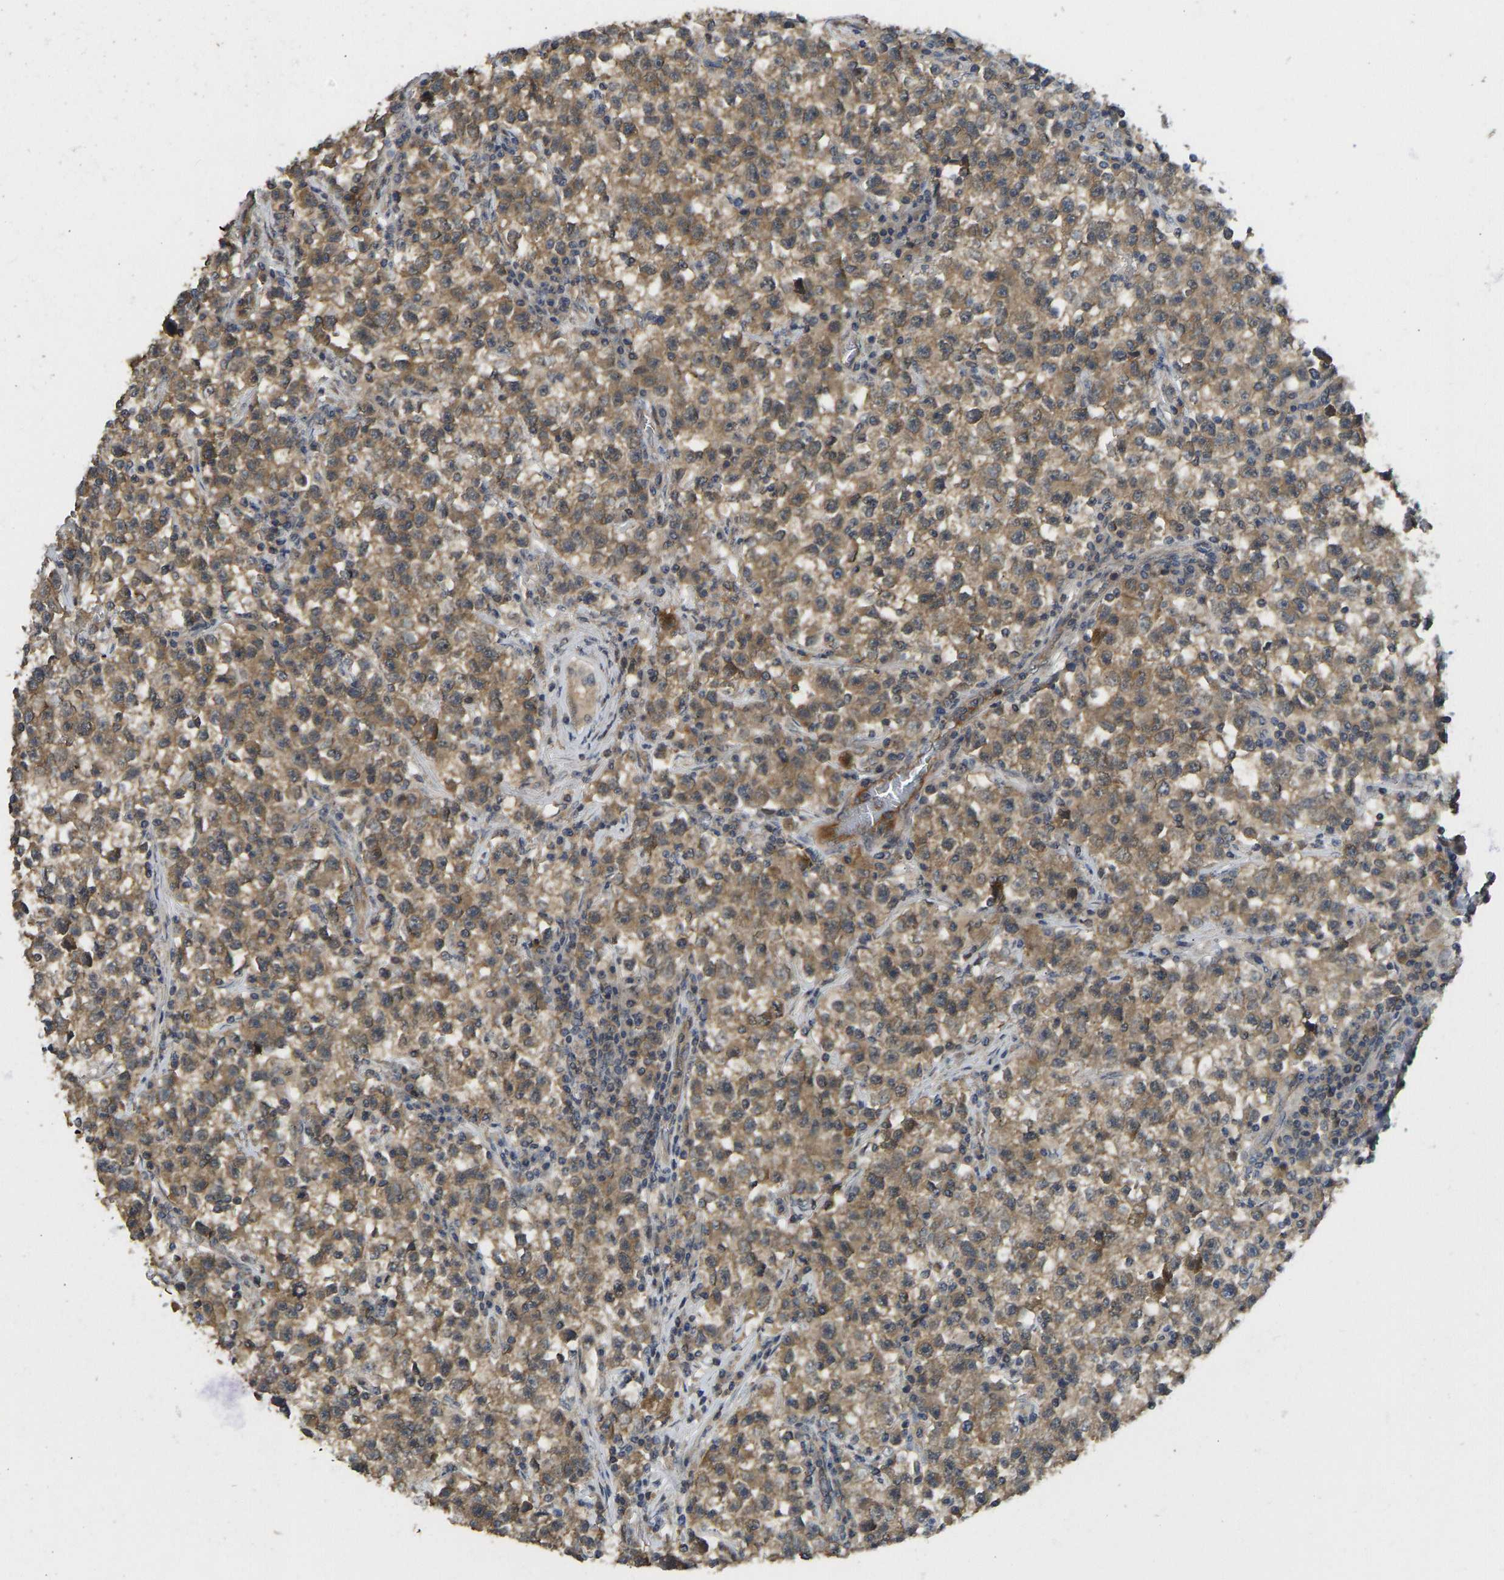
{"staining": {"intensity": "moderate", "quantity": ">75%", "location": "cytoplasmic/membranous"}, "tissue": "testis cancer", "cell_type": "Tumor cells", "image_type": "cancer", "snomed": [{"axis": "morphology", "description": "Seminoma, NOS"}, {"axis": "topography", "description": "Testis"}], "caption": "Testis cancer stained for a protein displays moderate cytoplasmic/membranous positivity in tumor cells.", "gene": "NDRG3", "patient": {"sex": "male", "age": 22}}